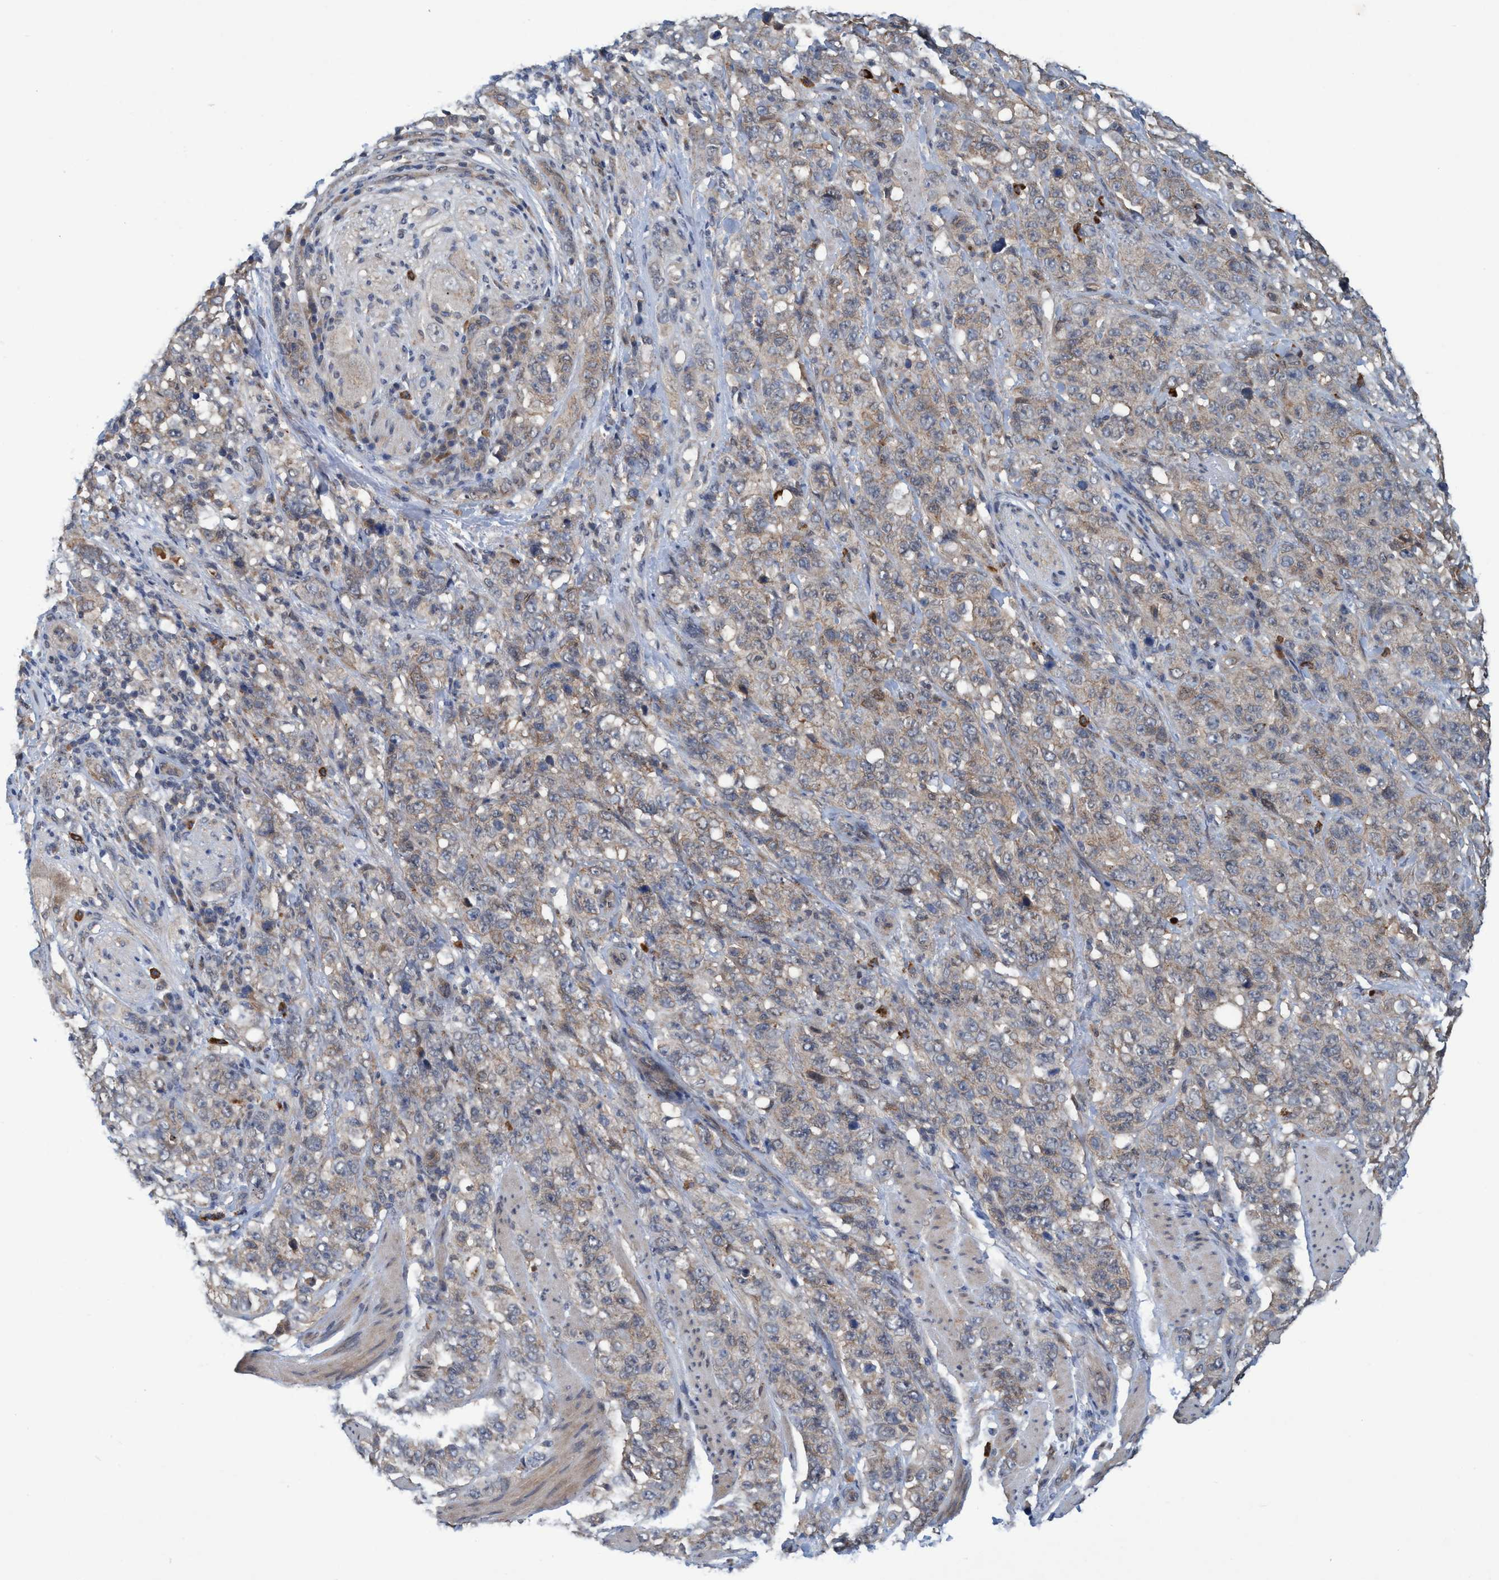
{"staining": {"intensity": "weak", "quantity": "<25%", "location": "cytoplasmic/membranous"}, "tissue": "stomach cancer", "cell_type": "Tumor cells", "image_type": "cancer", "snomed": [{"axis": "morphology", "description": "Adenocarcinoma, NOS"}, {"axis": "topography", "description": "Stomach"}], "caption": "A high-resolution photomicrograph shows immunohistochemistry staining of stomach cancer (adenocarcinoma), which demonstrates no significant staining in tumor cells.", "gene": "TRIM65", "patient": {"sex": "male", "age": 48}}